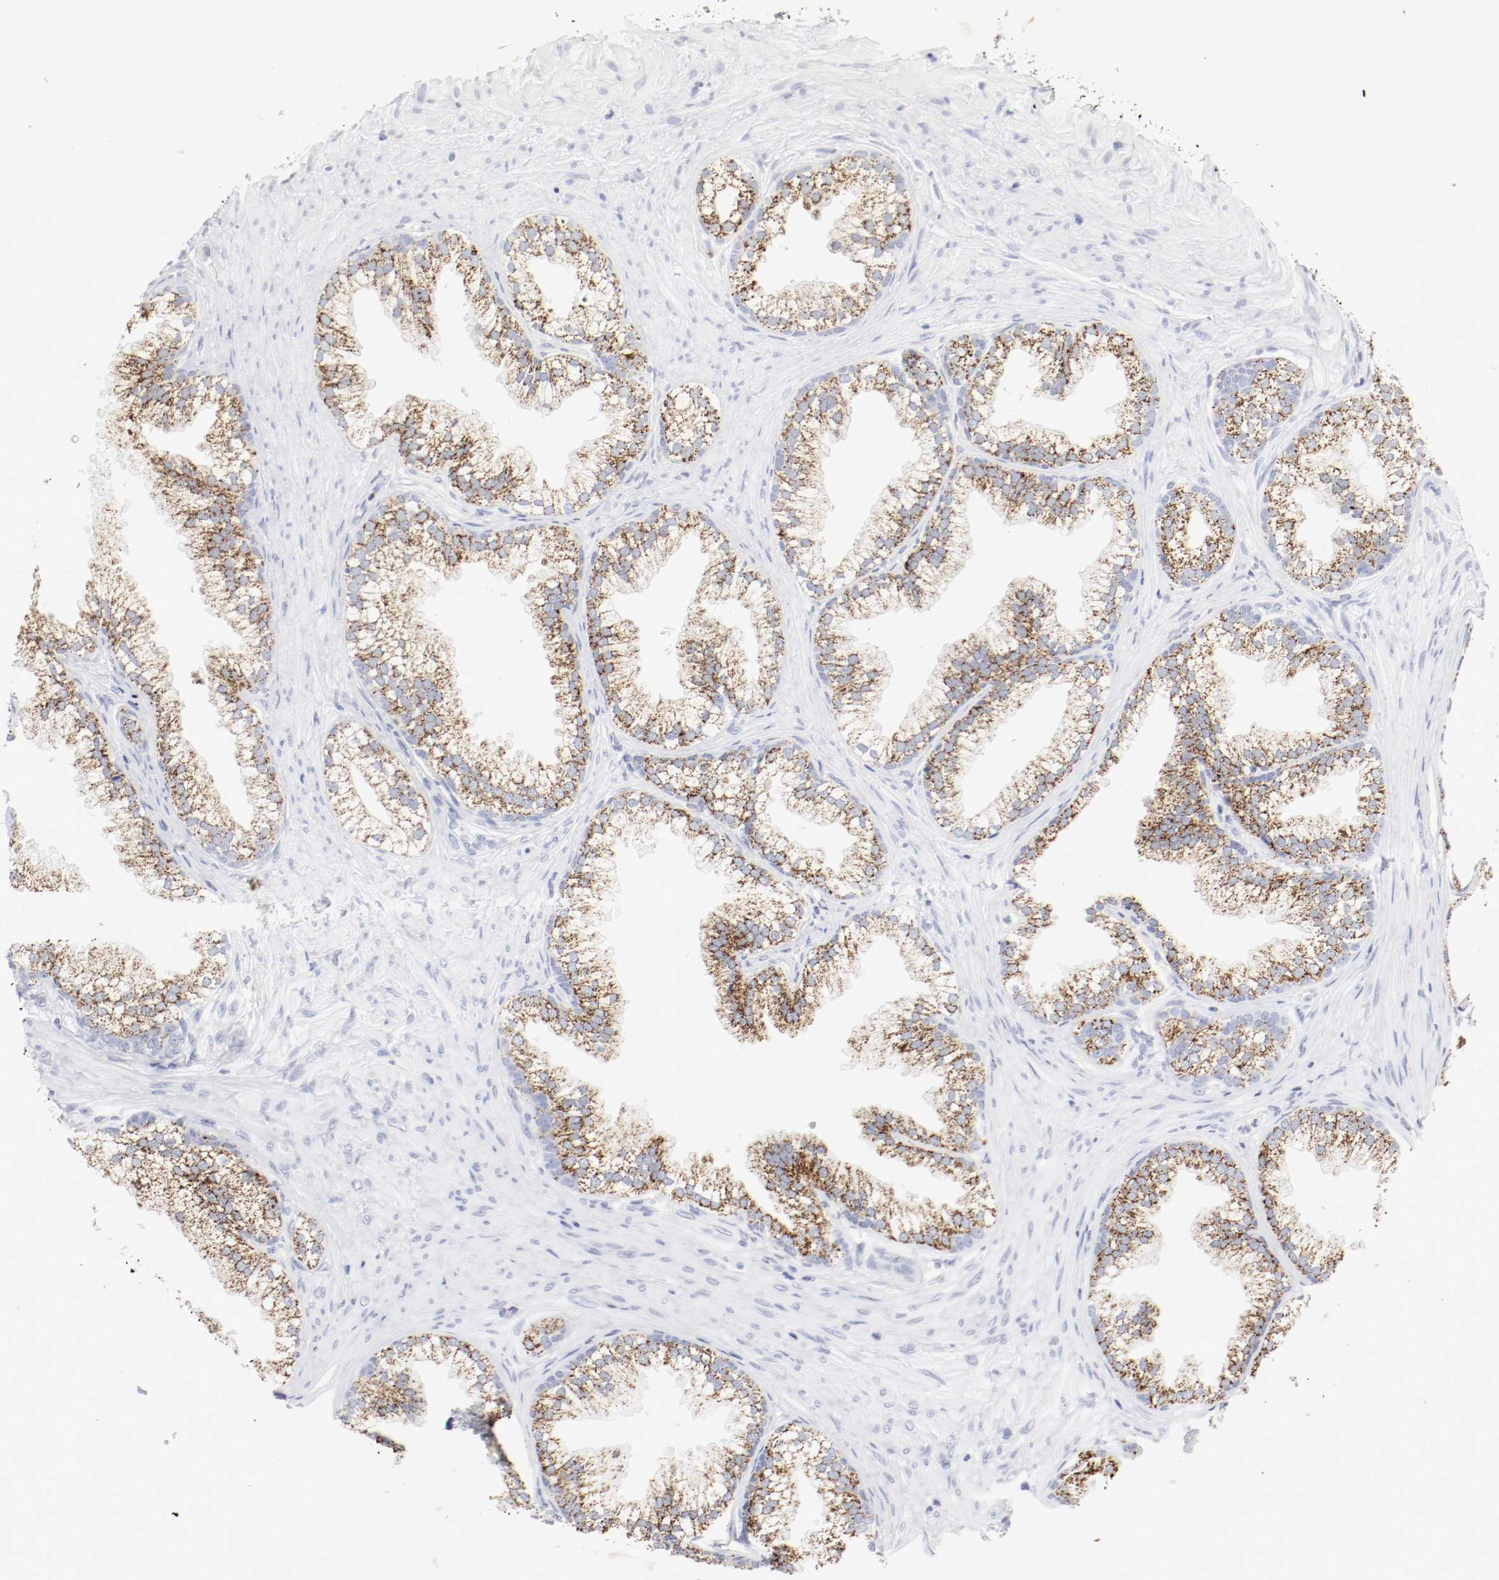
{"staining": {"intensity": "moderate", "quantity": ">75%", "location": "cytoplasmic/membranous"}, "tissue": "prostate", "cell_type": "Glandular cells", "image_type": "normal", "snomed": [{"axis": "morphology", "description": "Normal tissue, NOS"}, {"axis": "topography", "description": "Prostate"}], "caption": "Protein positivity by immunohistochemistry exhibits moderate cytoplasmic/membranous expression in about >75% of glandular cells in normal prostate. The staining was performed using DAB to visualize the protein expression in brown, while the nuclei were stained in blue with hematoxylin (Magnification: 20x).", "gene": "ITGAX", "patient": {"sex": "male", "age": 76}}